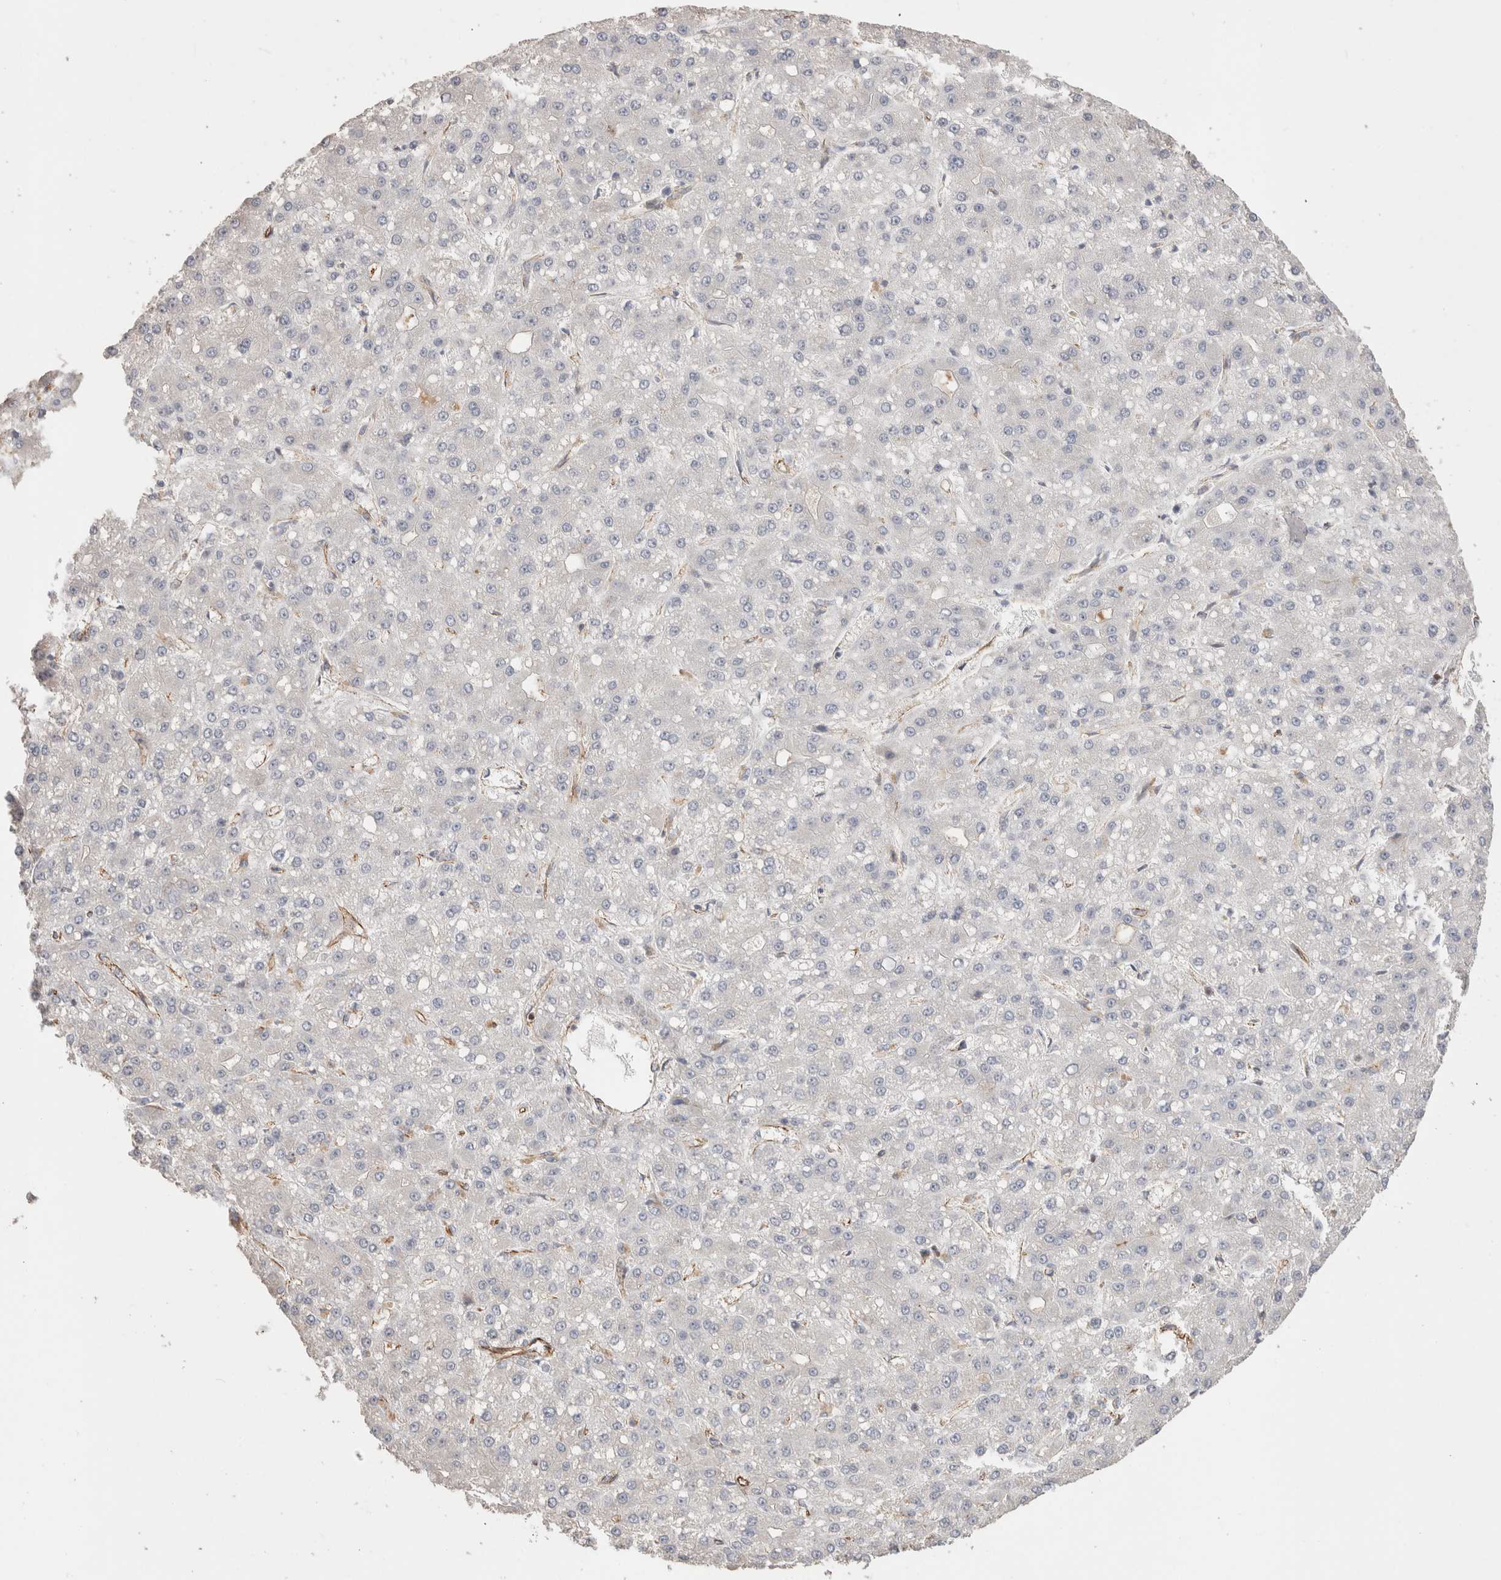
{"staining": {"intensity": "negative", "quantity": "none", "location": "none"}, "tissue": "liver cancer", "cell_type": "Tumor cells", "image_type": "cancer", "snomed": [{"axis": "morphology", "description": "Carcinoma, Hepatocellular, NOS"}, {"axis": "topography", "description": "Liver"}], "caption": "High power microscopy photomicrograph of an immunohistochemistry (IHC) micrograph of liver cancer (hepatocellular carcinoma), revealing no significant expression in tumor cells. (DAB (3,3'-diaminobenzidine) immunohistochemistry with hematoxylin counter stain).", "gene": "CAAP1", "patient": {"sex": "male", "age": 67}}